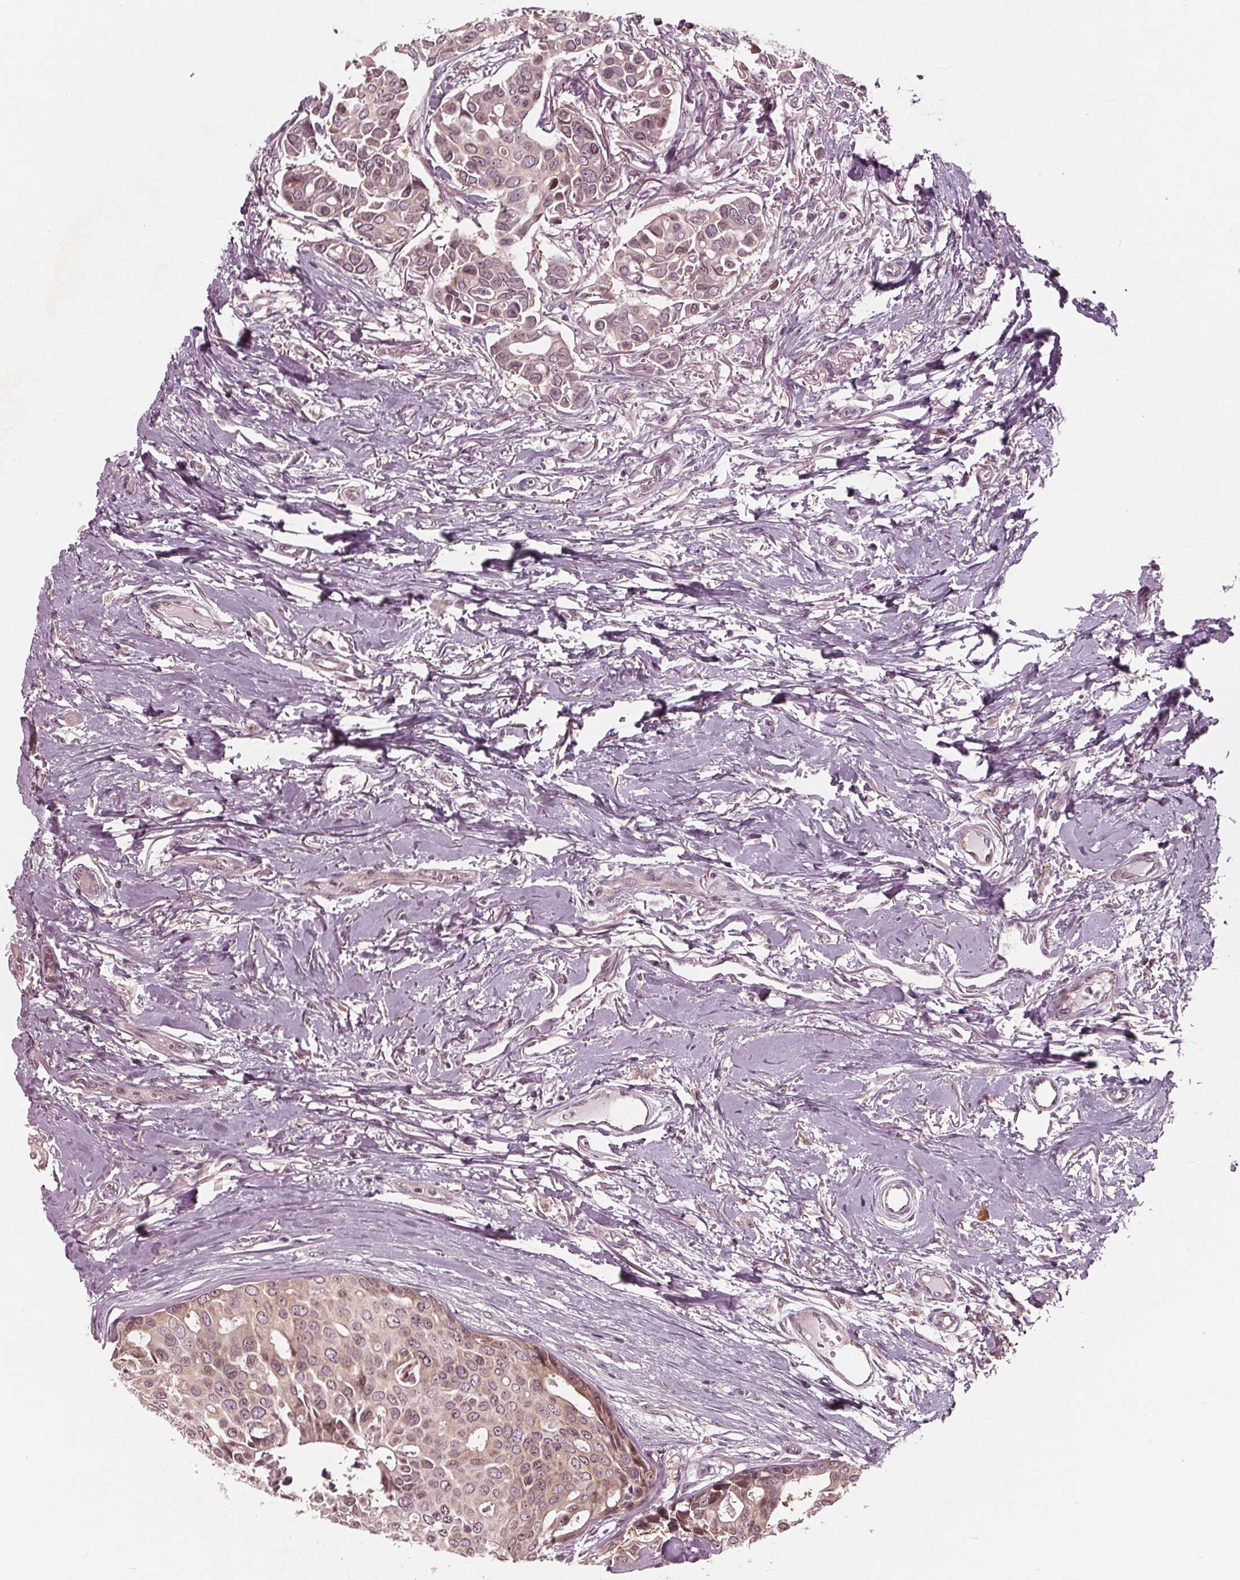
{"staining": {"intensity": "moderate", "quantity": ">75%", "location": "cytoplasmic/membranous,nuclear"}, "tissue": "breast cancer", "cell_type": "Tumor cells", "image_type": "cancer", "snomed": [{"axis": "morphology", "description": "Duct carcinoma"}, {"axis": "topography", "description": "Breast"}], "caption": "Protein expression analysis of human breast infiltrating ductal carcinoma reveals moderate cytoplasmic/membranous and nuclear positivity in about >75% of tumor cells.", "gene": "NUP210", "patient": {"sex": "female", "age": 54}}